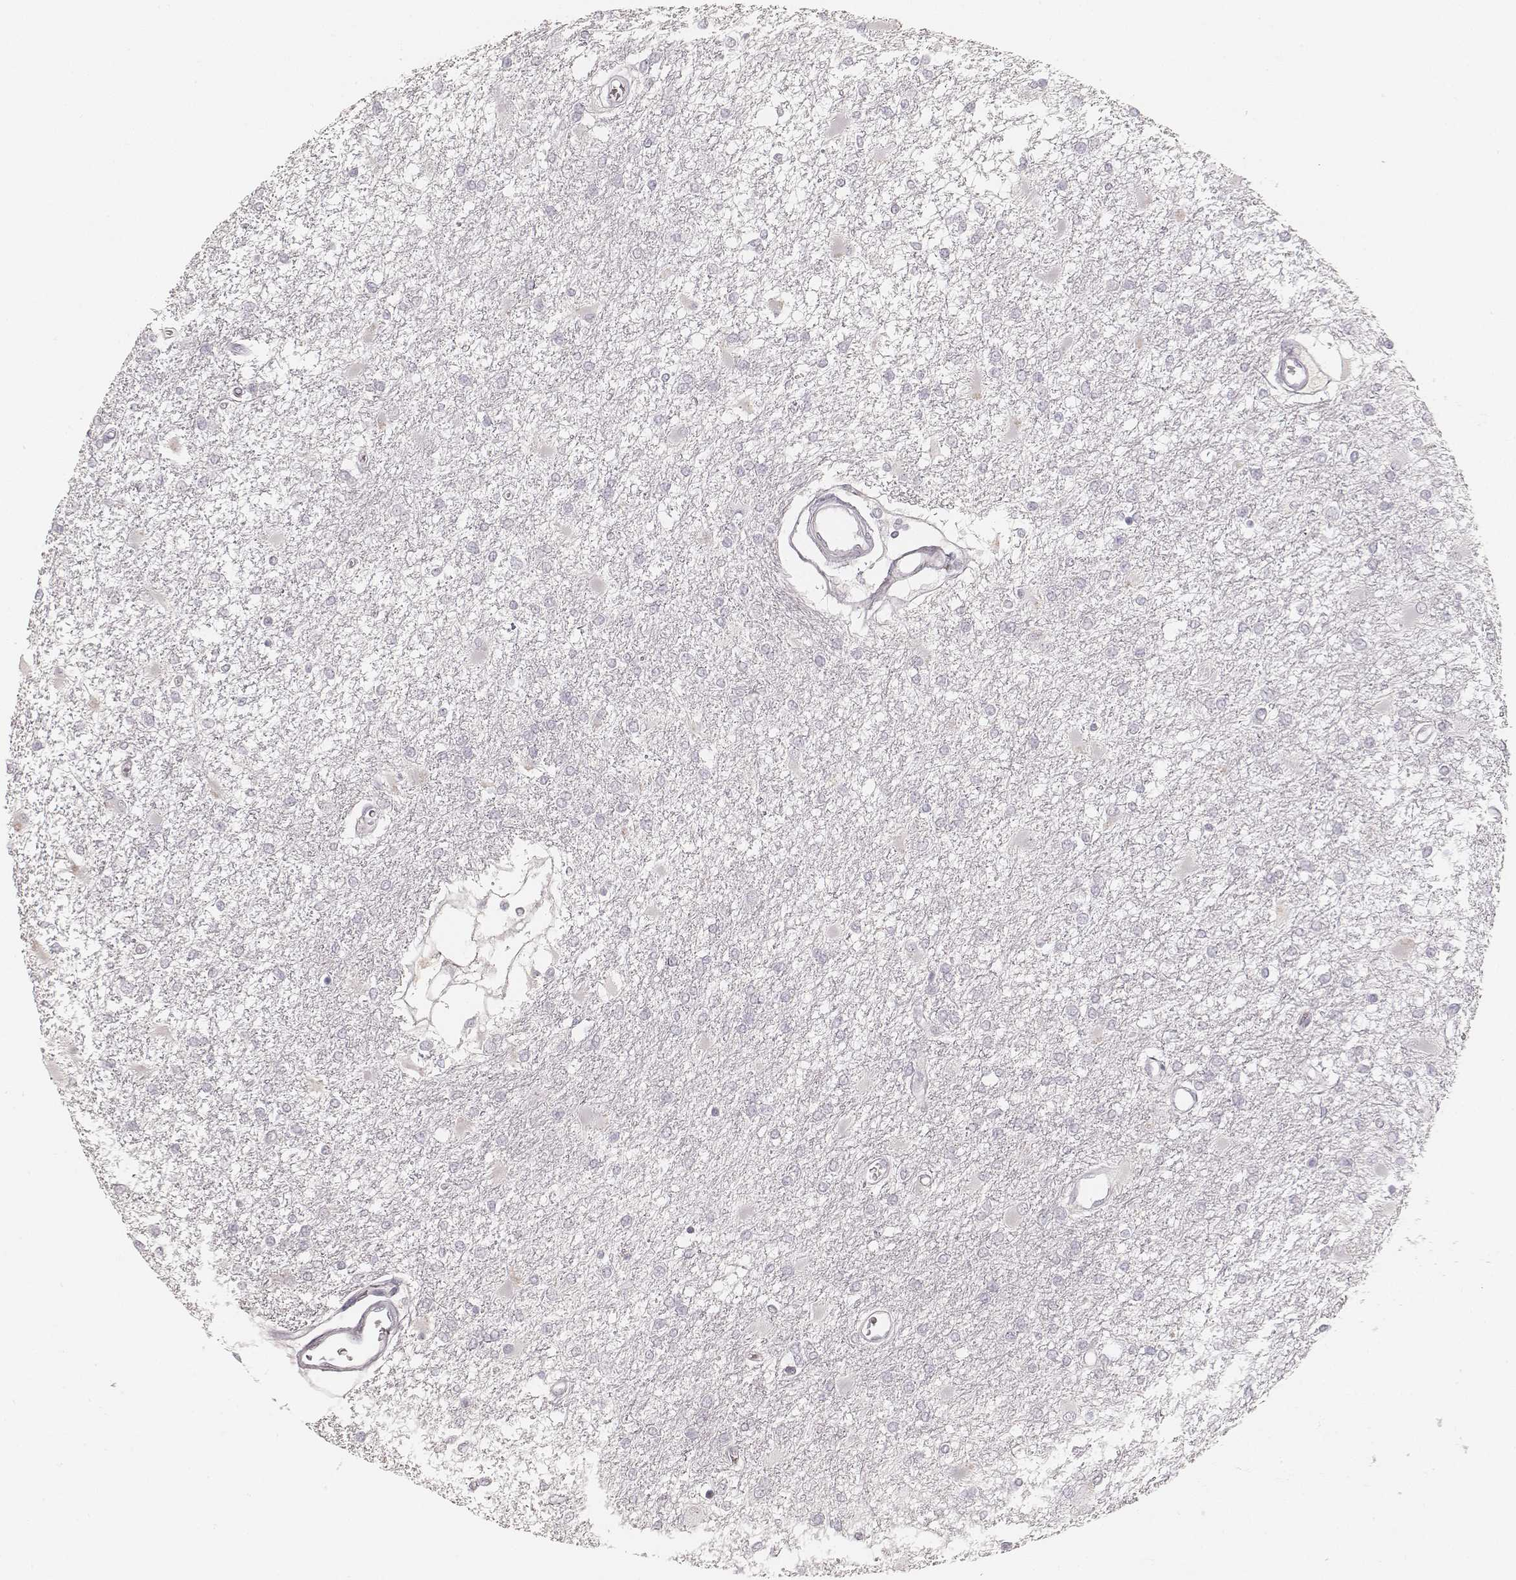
{"staining": {"intensity": "negative", "quantity": "none", "location": "none"}, "tissue": "glioma", "cell_type": "Tumor cells", "image_type": "cancer", "snomed": [{"axis": "morphology", "description": "Glioma, malignant, High grade"}, {"axis": "topography", "description": "Cerebral cortex"}], "caption": "An IHC histopathology image of high-grade glioma (malignant) is shown. There is no staining in tumor cells of high-grade glioma (malignant).", "gene": "KRT31", "patient": {"sex": "male", "age": 79}}